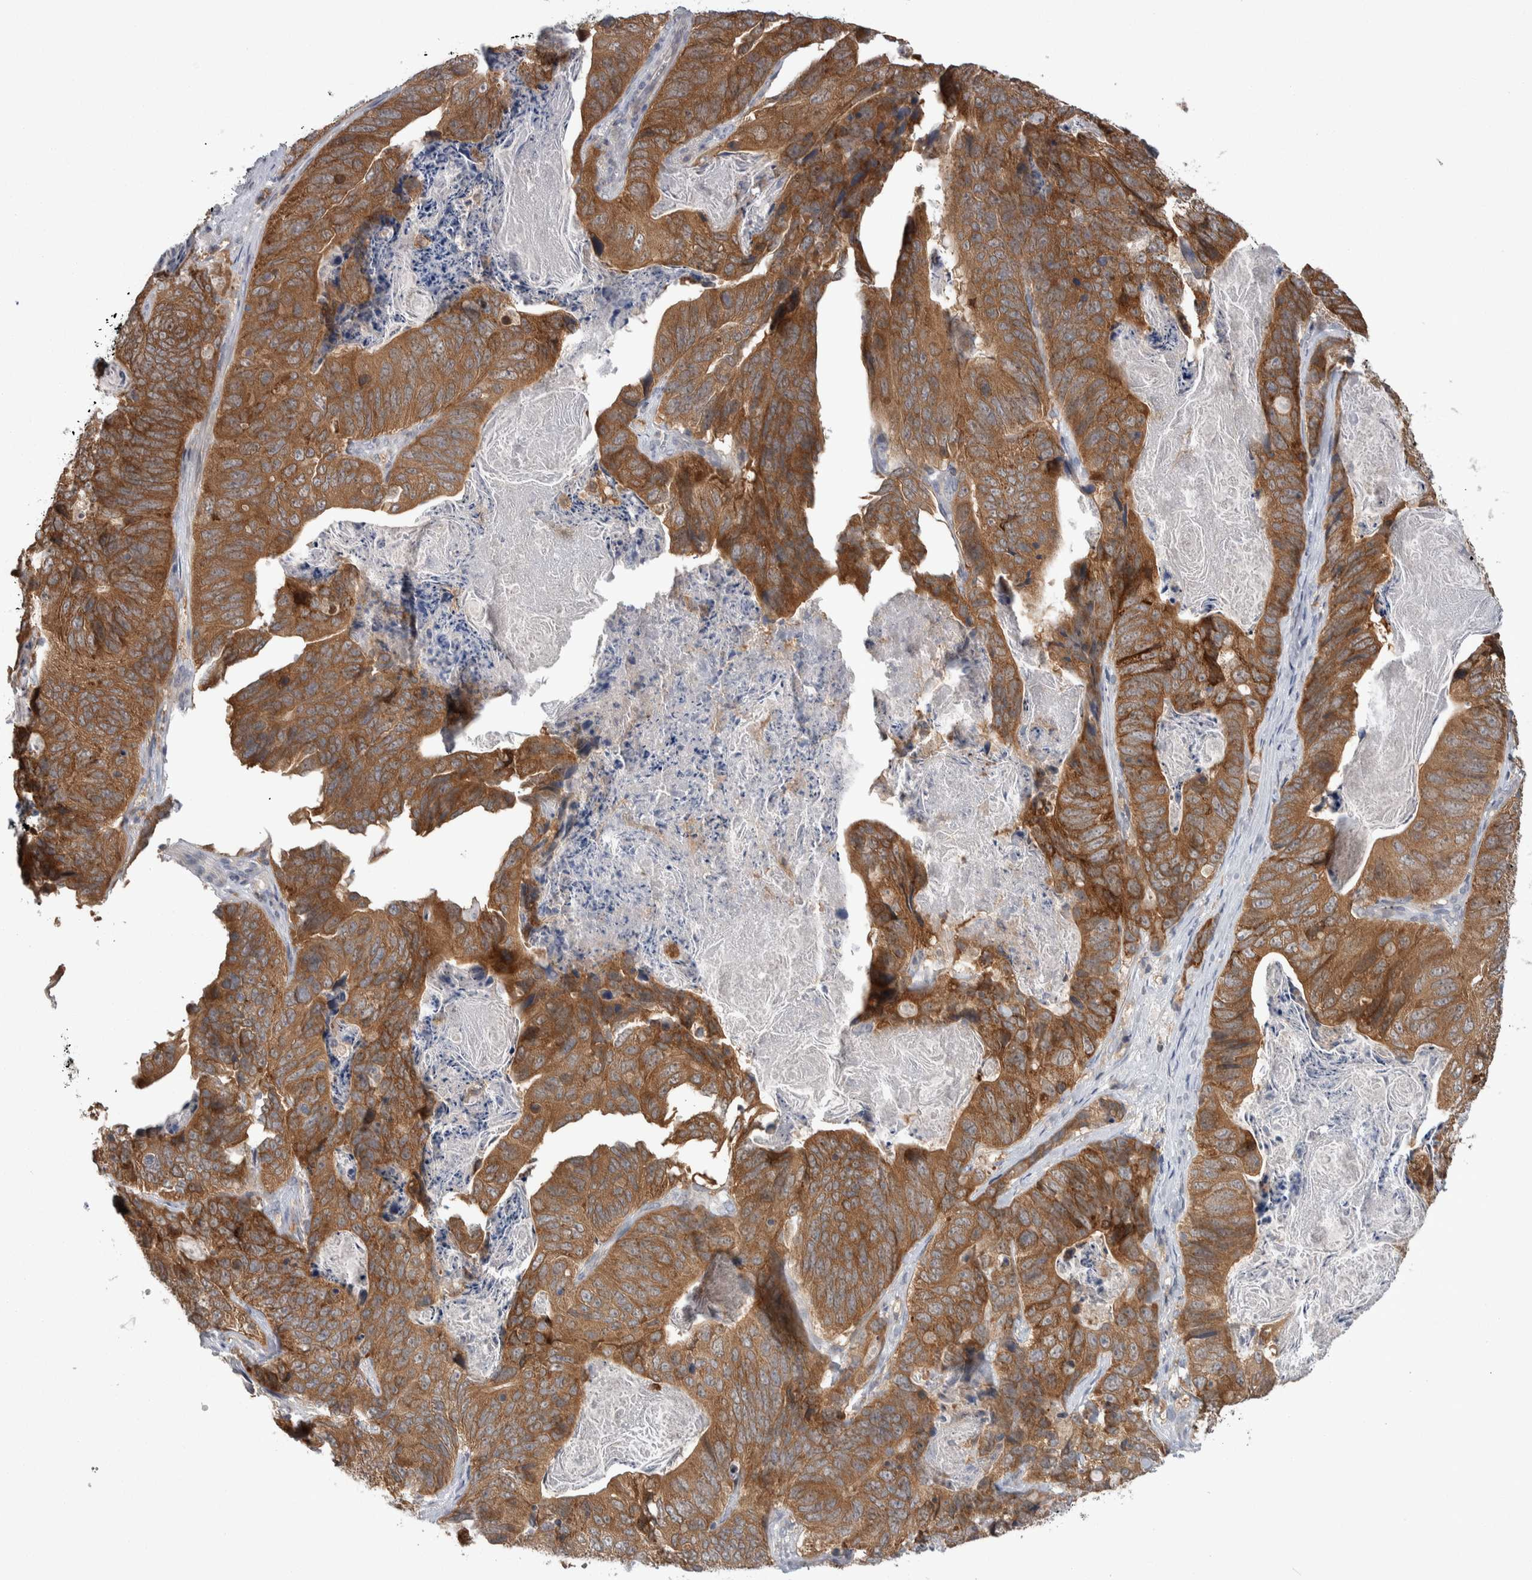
{"staining": {"intensity": "moderate", "quantity": ">75%", "location": "cytoplasmic/membranous"}, "tissue": "stomach cancer", "cell_type": "Tumor cells", "image_type": "cancer", "snomed": [{"axis": "morphology", "description": "Normal tissue, NOS"}, {"axis": "morphology", "description": "Adenocarcinoma, NOS"}, {"axis": "topography", "description": "Stomach"}], "caption": "There is medium levels of moderate cytoplasmic/membranous staining in tumor cells of stomach cancer (adenocarcinoma), as demonstrated by immunohistochemical staining (brown color).", "gene": "HTATIP2", "patient": {"sex": "female", "age": 89}}